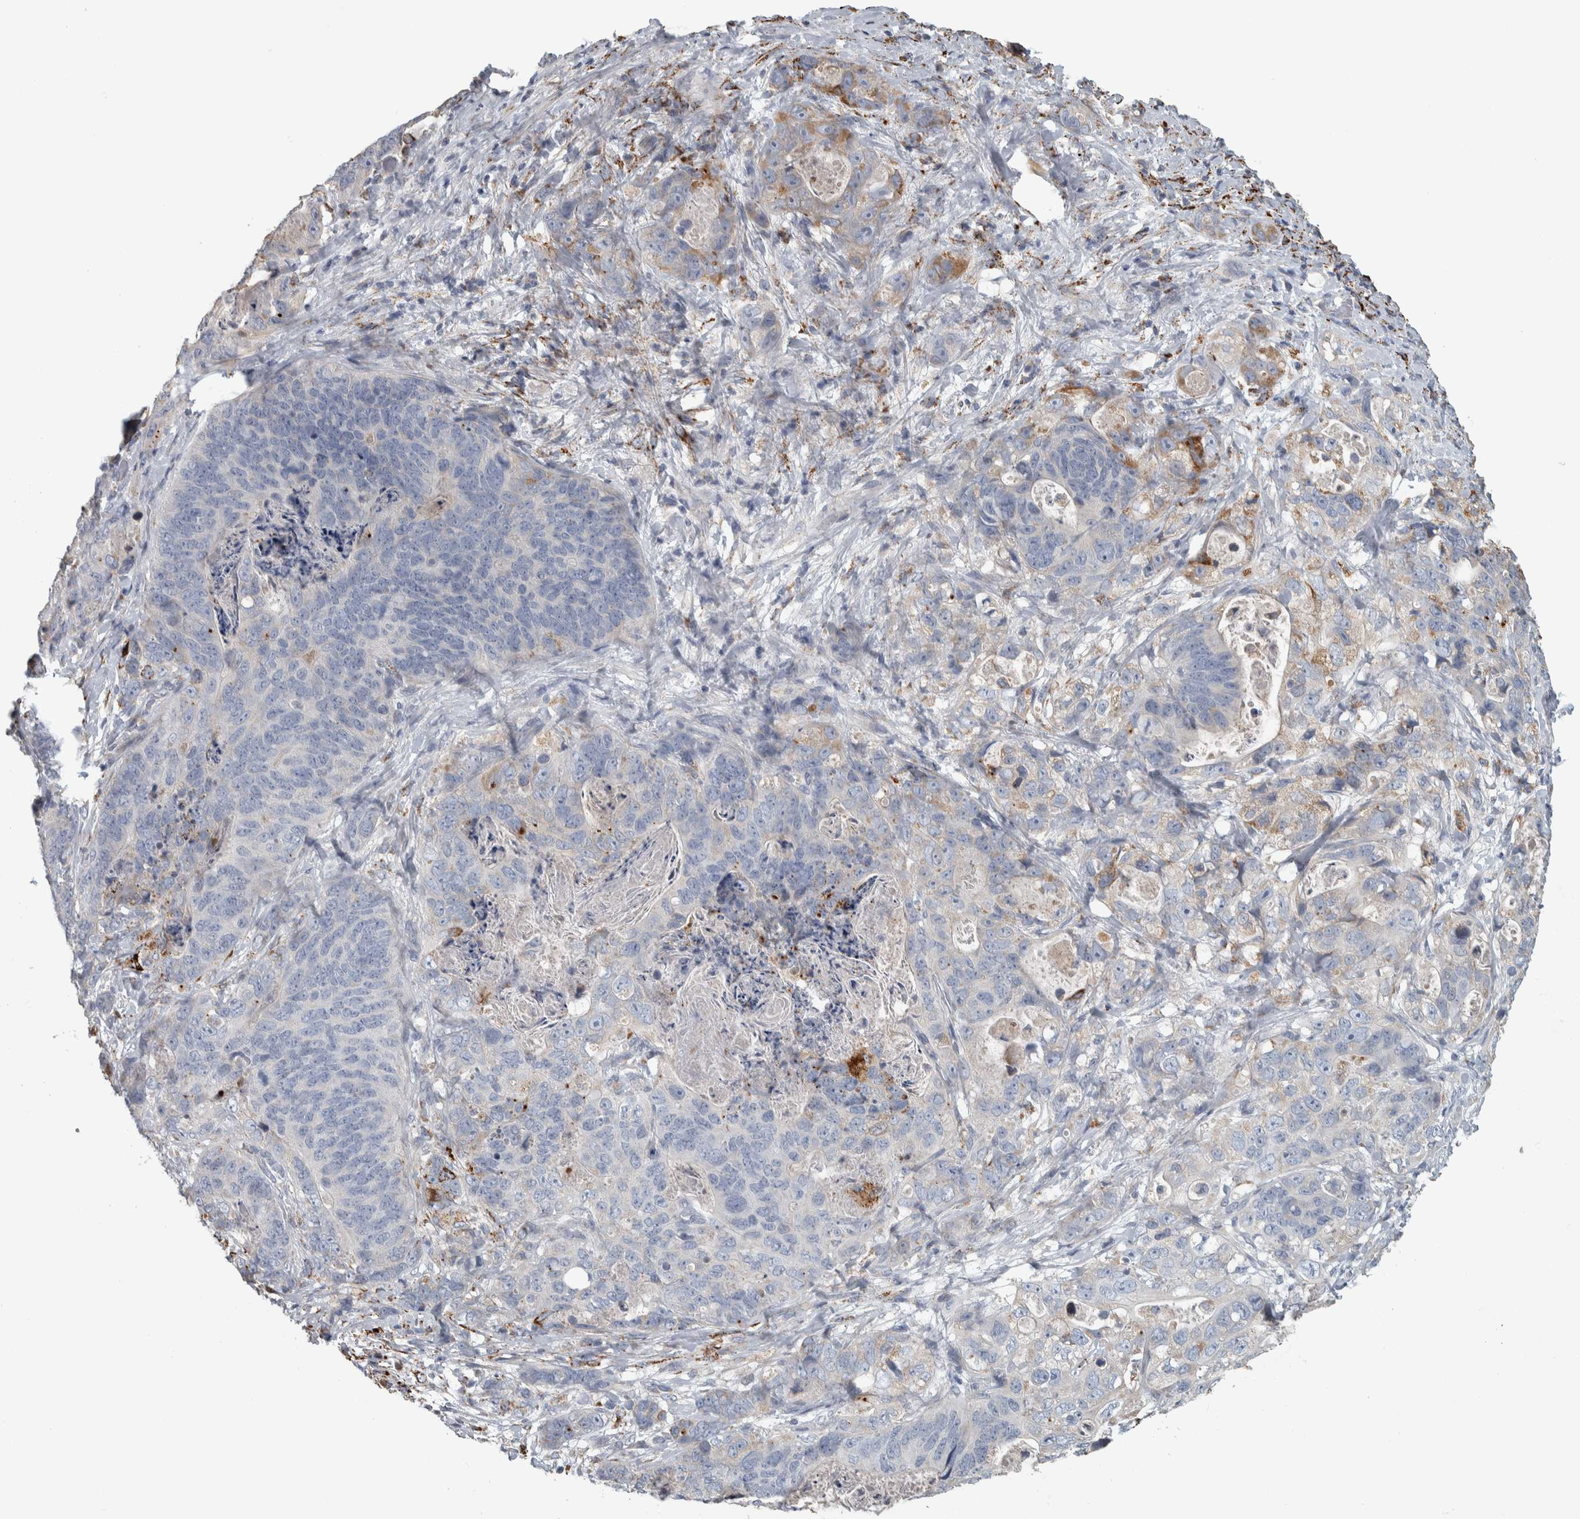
{"staining": {"intensity": "moderate", "quantity": "<25%", "location": "cytoplasmic/membranous"}, "tissue": "stomach cancer", "cell_type": "Tumor cells", "image_type": "cancer", "snomed": [{"axis": "morphology", "description": "Normal tissue, NOS"}, {"axis": "morphology", "description": "Adenocarcinoma, NOS"}, {"axis": "topography", "description": "Stomach"}], "caption": "Moderate cytoplasmic/membranous protein positivity is identified in about <25% of tumor cells in stomach cancer (adenocarcinoma).", "gene": "FAM78A", "patient": {"sex": "female", "age": 89}}